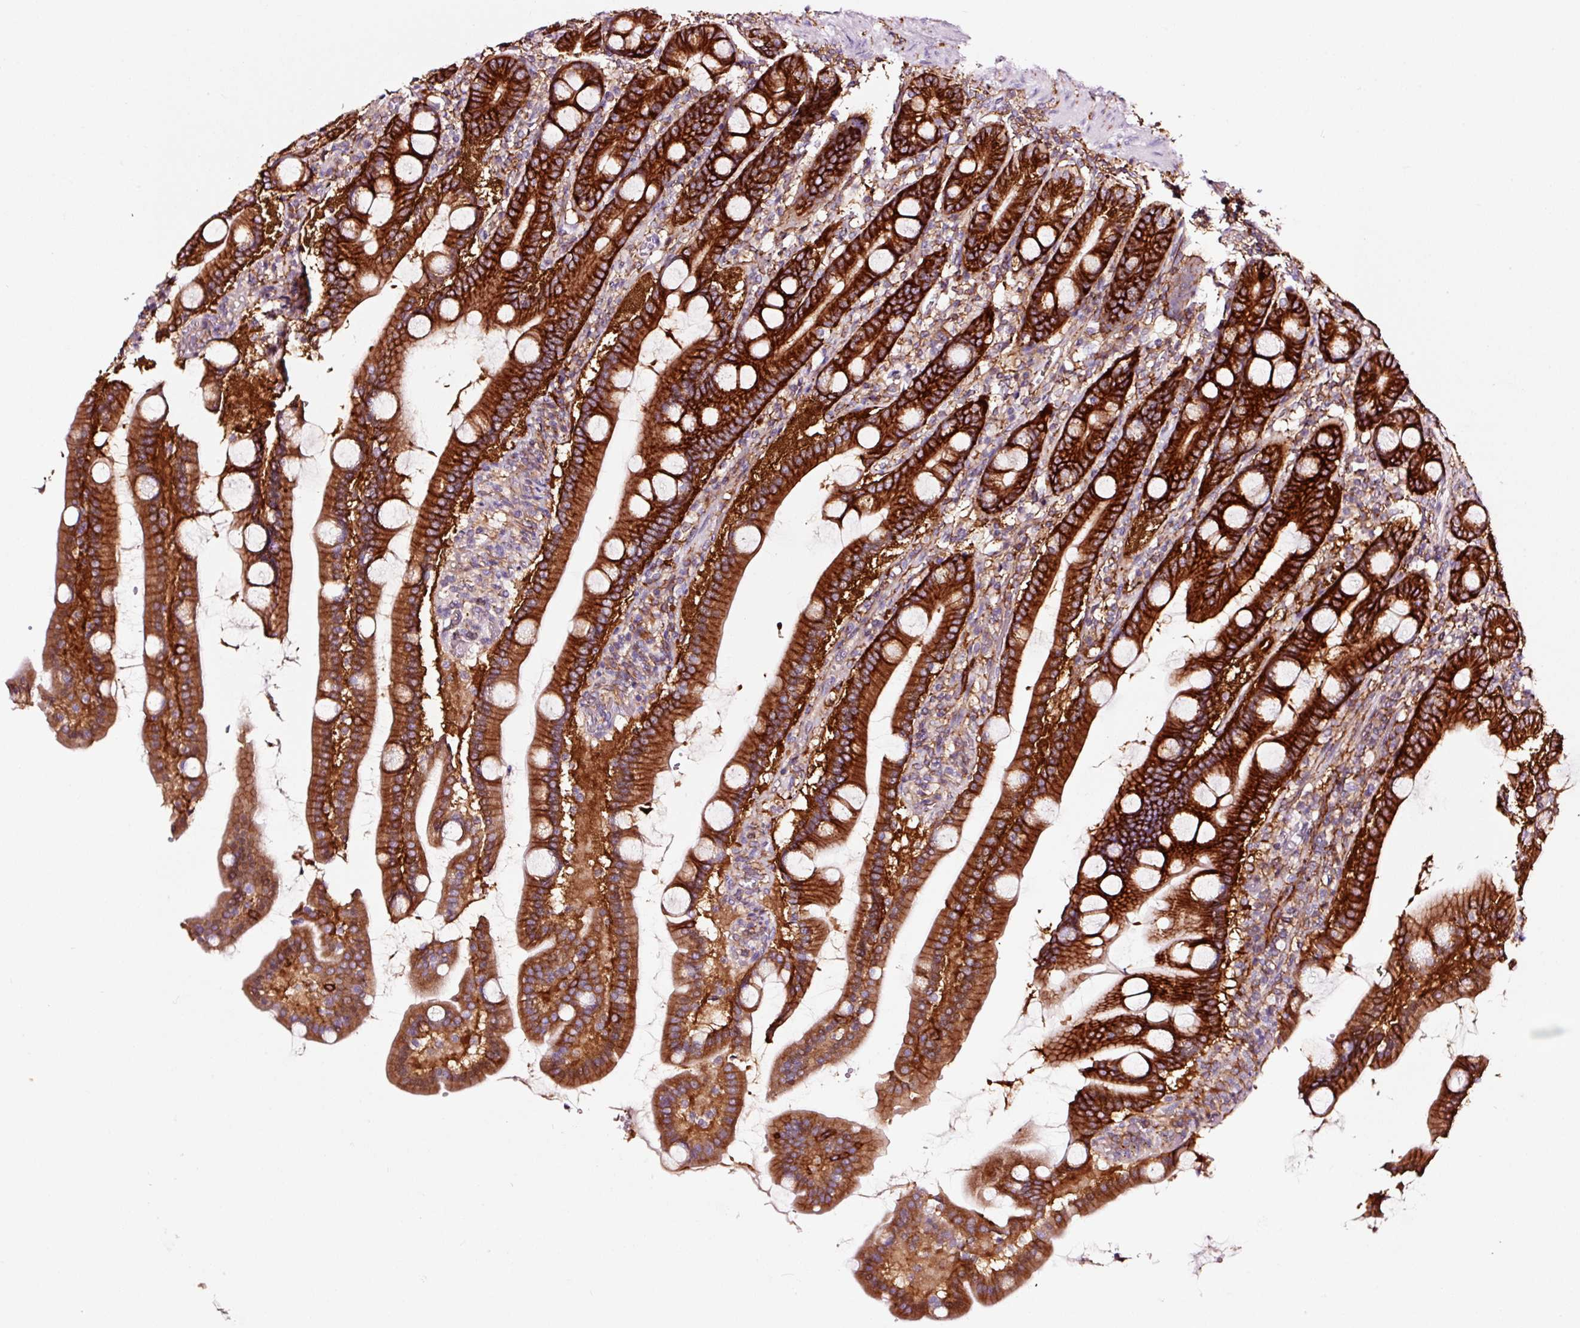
{"staining": {"intensity": "strong", "quantity": ">75%", "location": "cytoplasmic/membranous"}, "tissue": "duodenum", "cell_type": "Glandular cells", "image_type": "normal", "snomed": [{"axis": "morphology", "description": "Normal tissue, NOS"}, {"axis": "topography", "description": "Duodenum"}], "caption": "Normal duodenum exhibits strong cytoplasmic/membranous positivity in approximately >75% of glandular cells (DAB (3,3'-diaminobenzidine) IHC with brightfield microscopy, high magnification)..", "gene": "ADD3", "patient": {"sex": "male", "age": 55}}